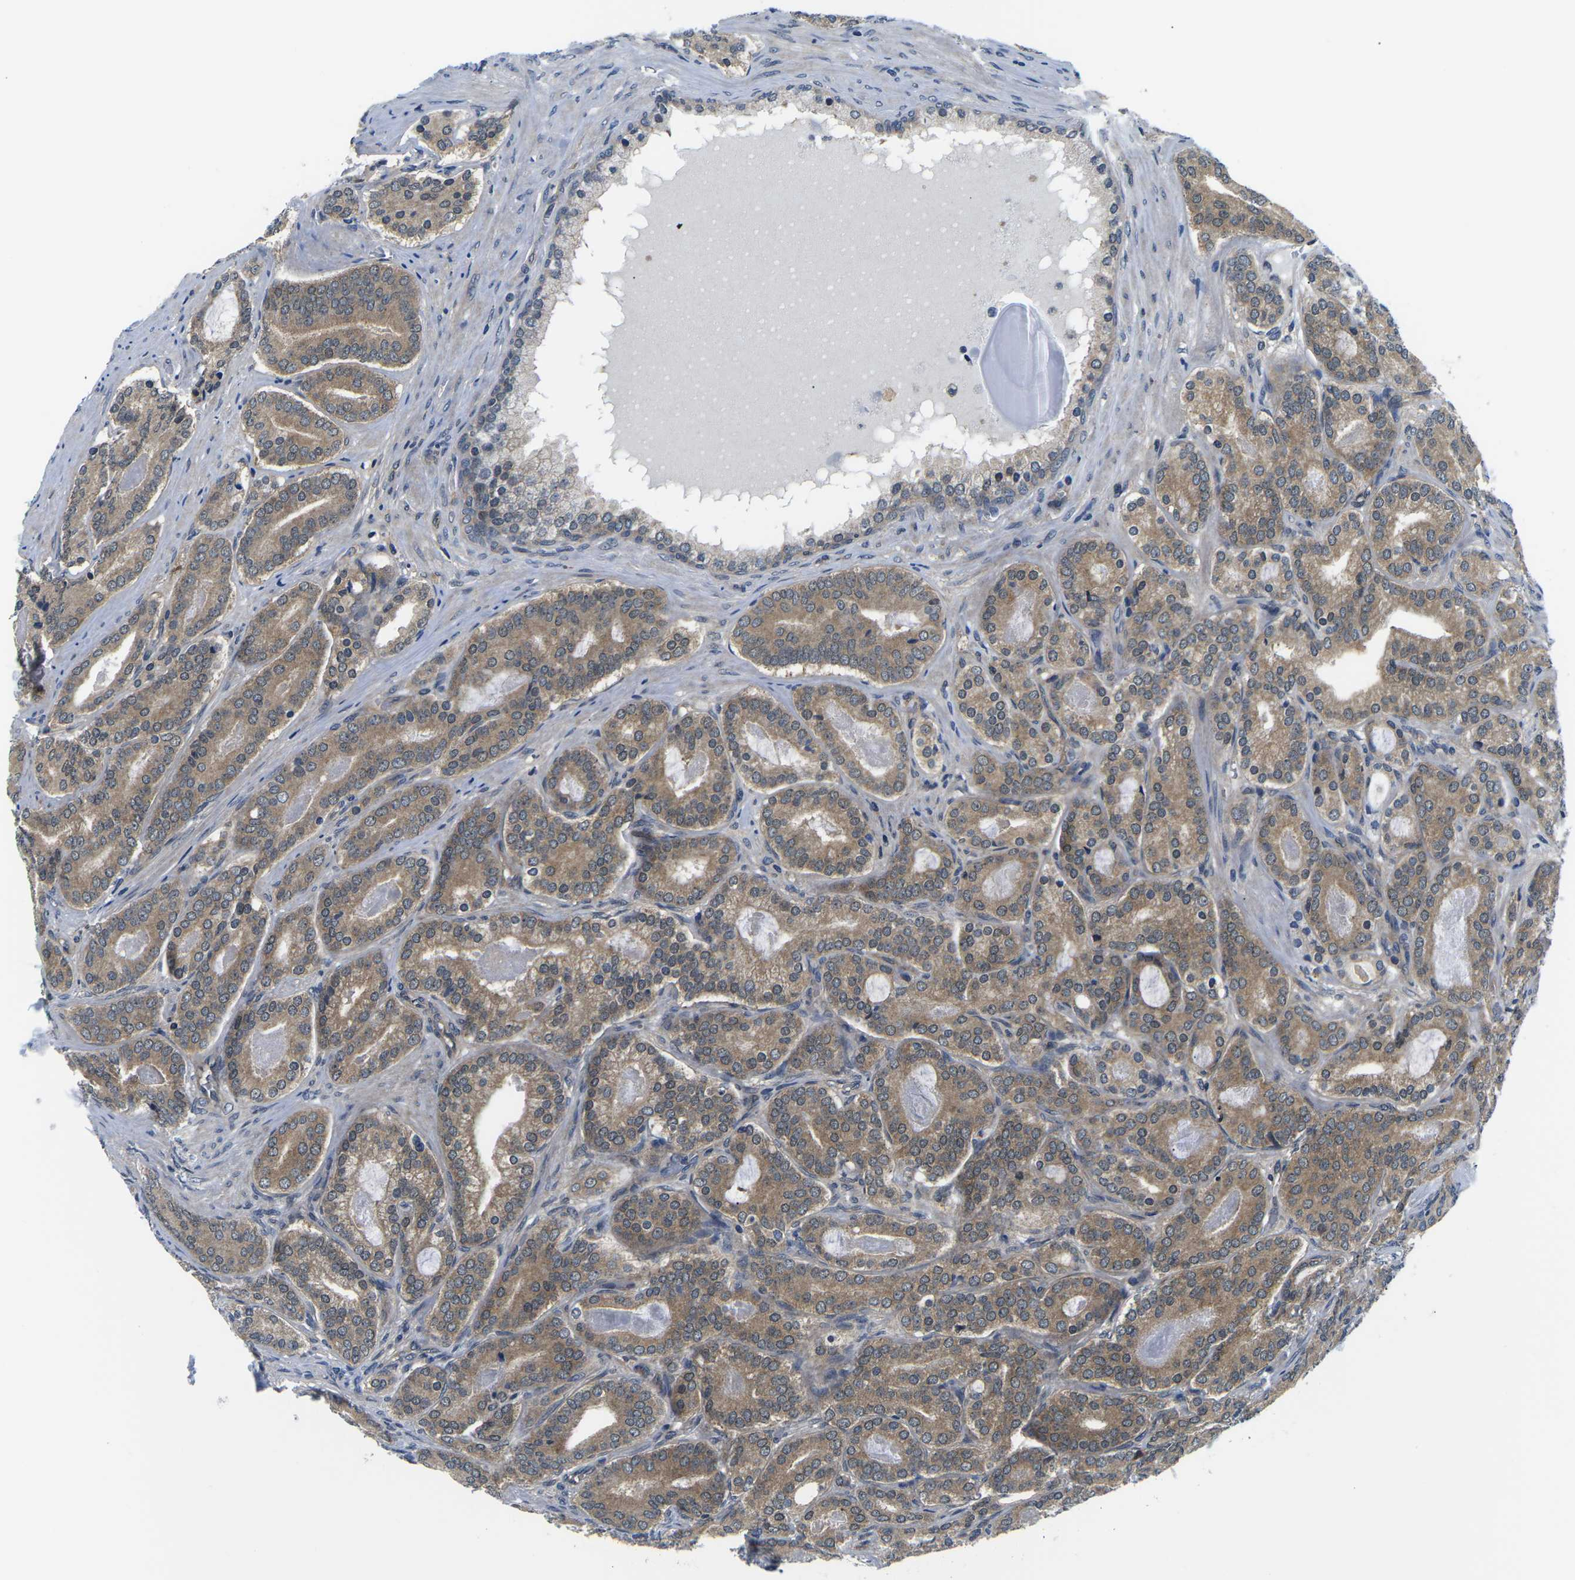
{"staining": {"intensity": "moderate", "quantity": ">75%", "location": "cytoplasmic/membranous"}, "tissue": "prostate cancer", "cell_type": "Tumor cells", "image_type": "cancer", "snomed": [{"axis": "morphology", "description": "Adenocarcinoma, High grade"}, {"axis": "topography", "description": "Prostate"}], "caption": "Immunohistochemical staining of prostate cancer displays medium levels of moderate cytoplasmic/membranous positivity in approximately >75% of tumor cells. The staining was performed using DAB to visualize the protein expression in brown, while the nuclei were stained in blue with hematoxylin (Magnification: 20x).", "gene": "GSK3B", "patient": {"sex": "male", "age": 60}}